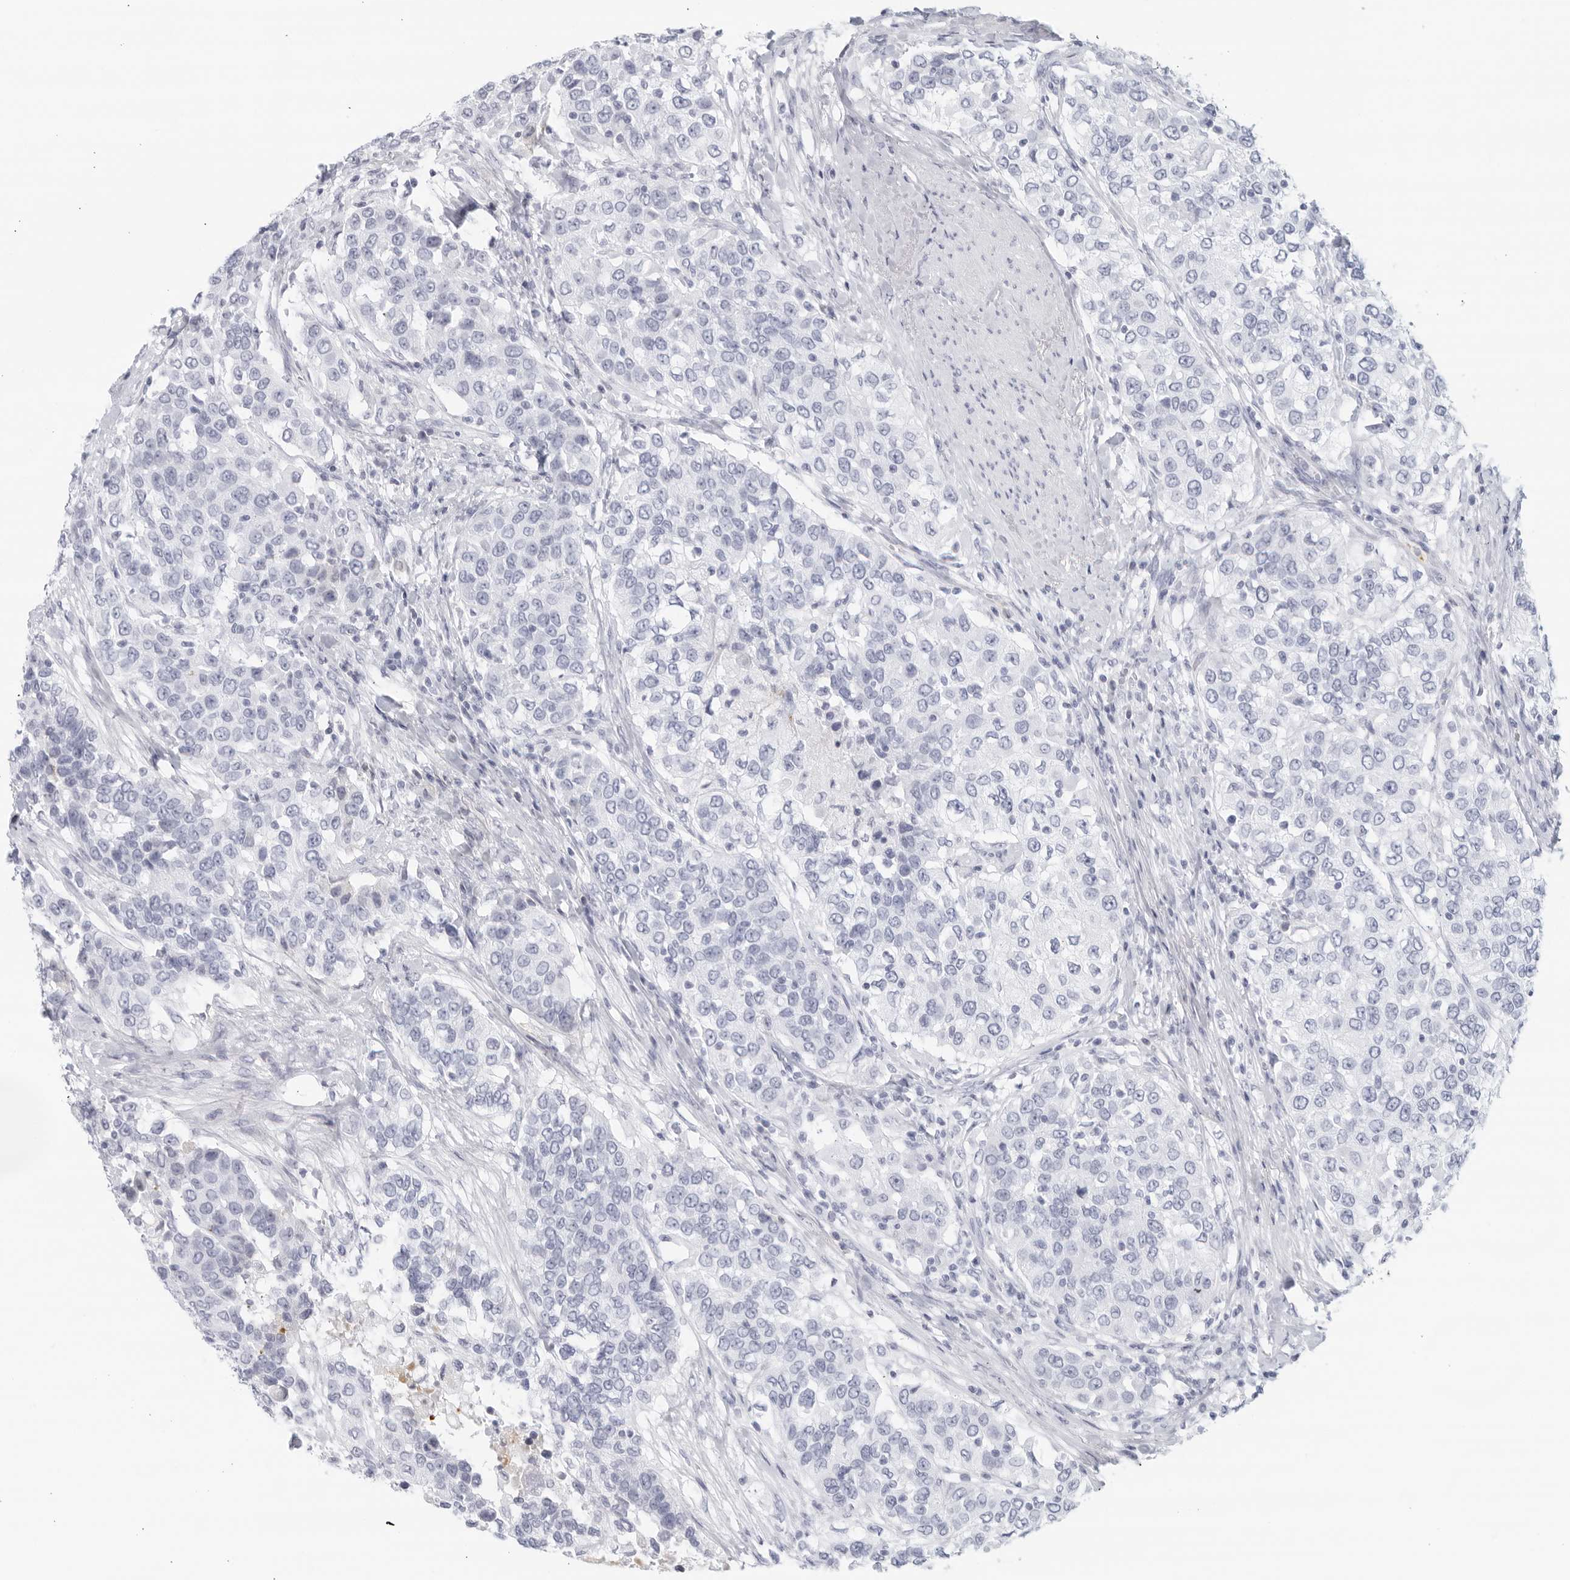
{"staining": {"intensity": "negative", "quantity": "none", "location": "none"}, "tissue": "urothelial cancer", "cell_type": "Tumor cells", "image_type": "cancer", "snomed": [{"axis": "morphology", "description": "Urothelial carcinoma, High grade"}, {"axis": "topography", "description": "Urinary bladder"}], "caption": "High-grade urothelial carcinoma was stained to show a protein in brown. There is no significant staining in tumor cells.", "gene": "FGG", "patient": {"sex": "female", "age": 80}}